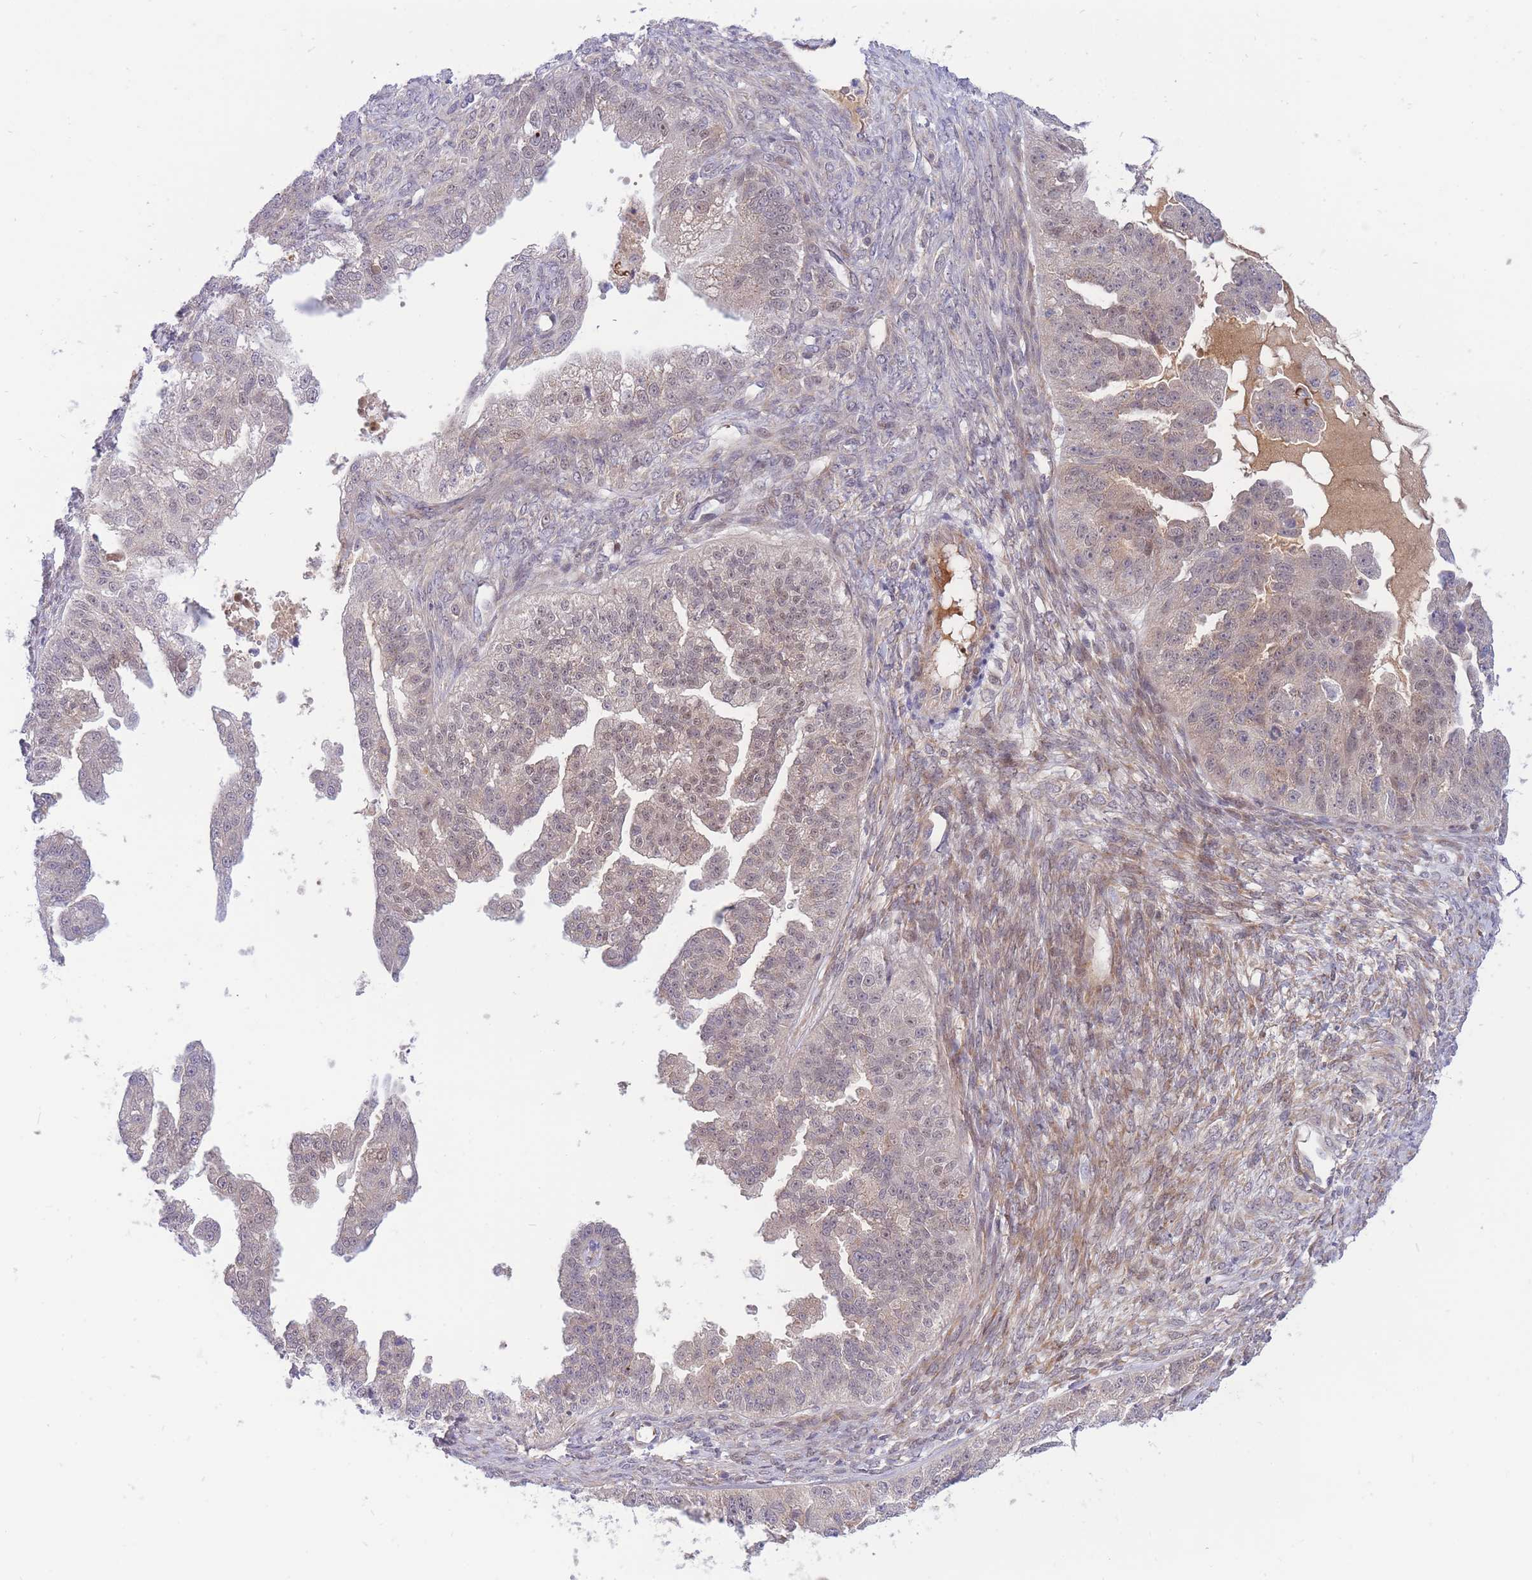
{"staining": {"intensity": "weak", "quantity": "<25%", "location": "nuclear"}, "tissue": "ovarian cancer", "cell_type": "Tumor cells", "image_type": "cancer", "snomed": [{"axis": "morphology", "description": "Cystadenocarcinoma, serous, NOS"}, {"axis": "topography", "description": "Ovary"}], "caption": "A micrograph of human ovarian cancer is negative for staining in tumor cells.", "gene": "APOL4", "patient": {"sex": "female", "age": 58}}